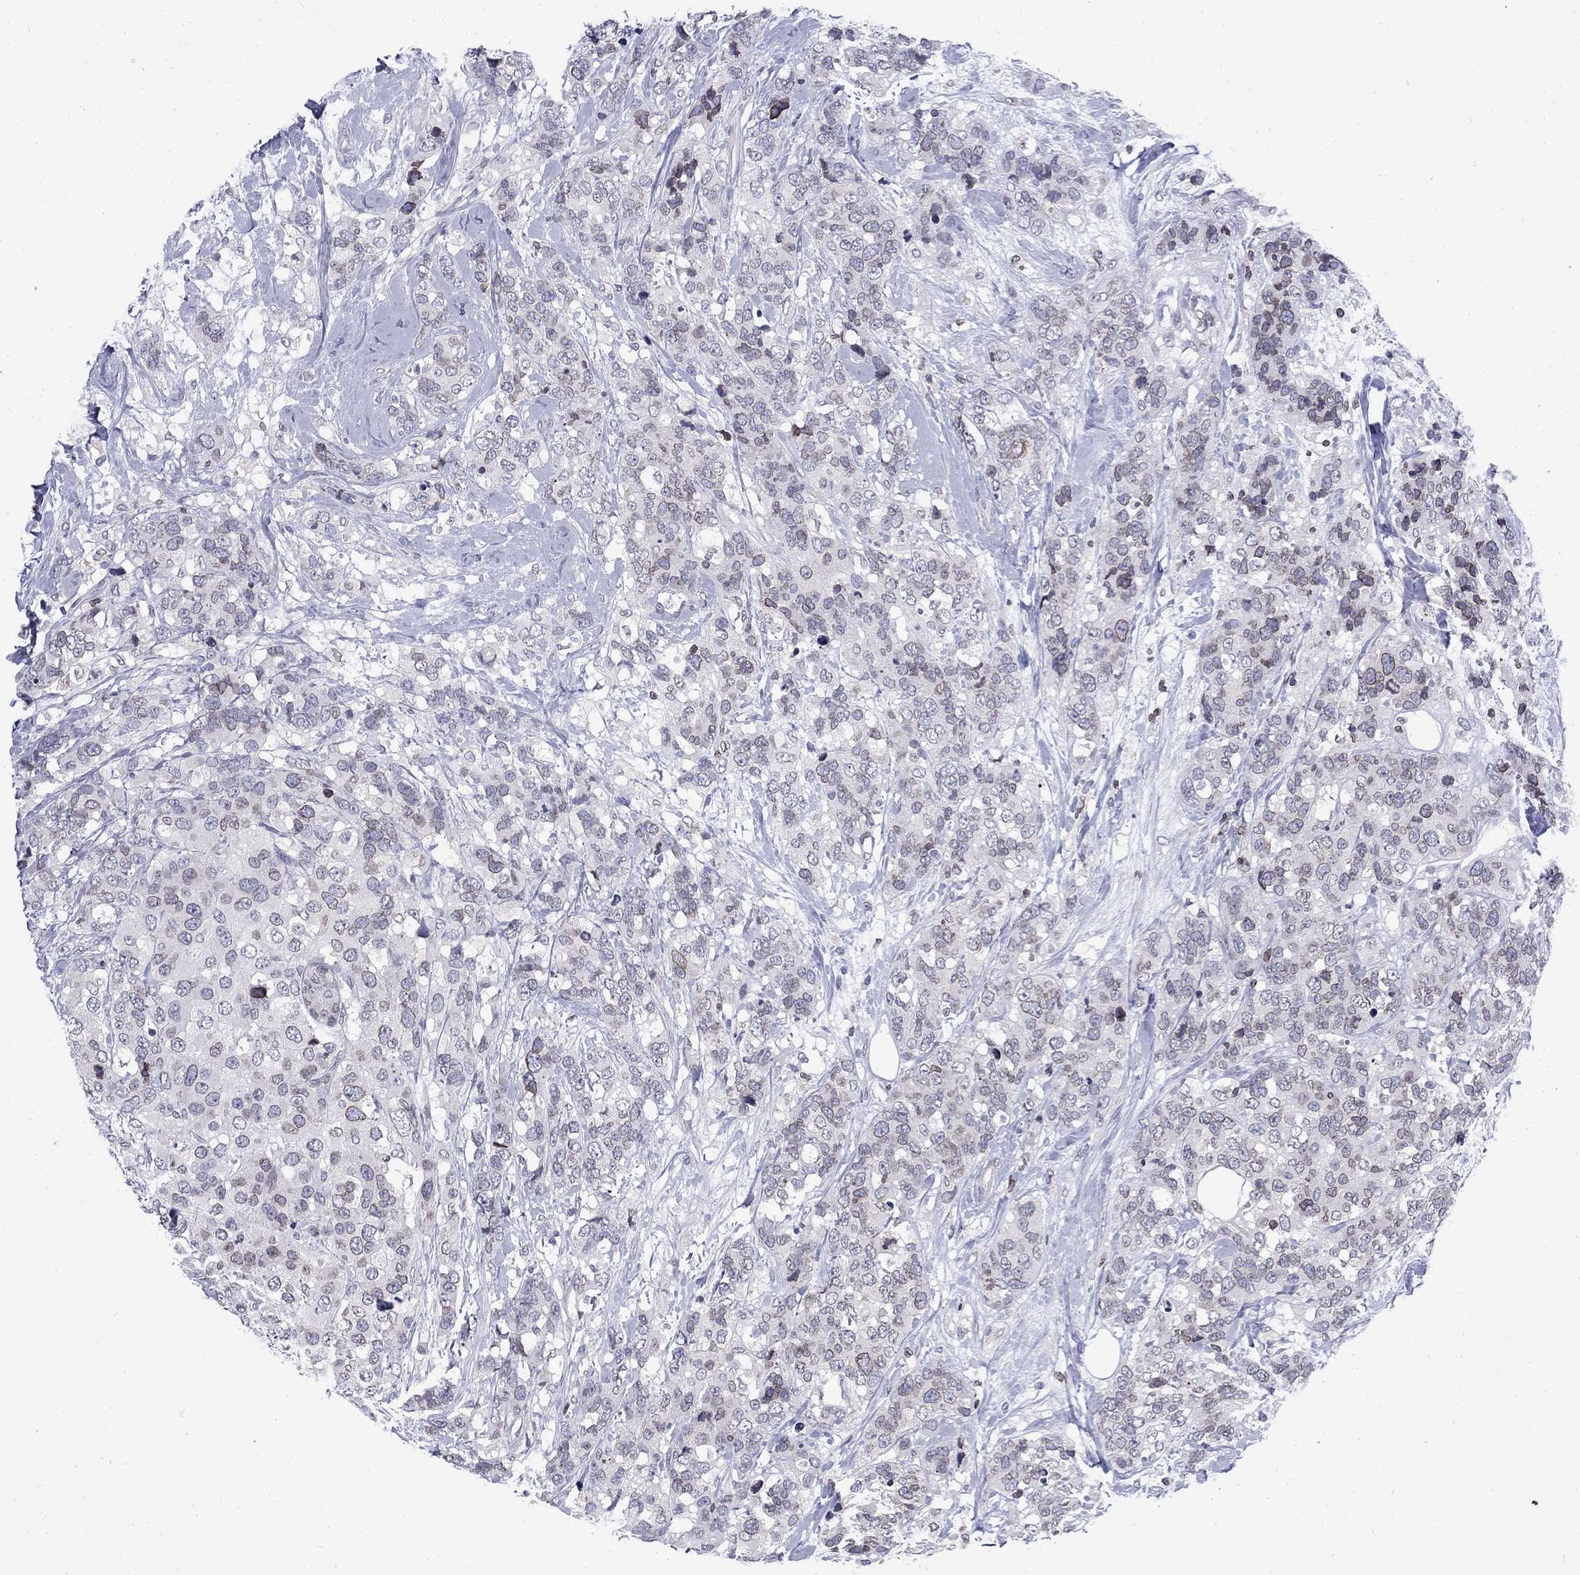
{"staining": {"intensity": "negative", "quantity": "none", "location": "none"}, "tissue": "breast cancer", "cell_type": "Tumor cells", "image_type": "cancer", "snomed": [{"axis": "morphology", "description": "Lobular carcinoma"}, {"axis": "topography", "description": "Breast"}], "caption": "The IHC image has no significant expression in tumor cells of breast lobular carcinoma tissue. (Immunohistochemistry, brightfield microscopy, high magnification).", "gene": "SLA", "patient": {"sex": "female", "age": 59}}